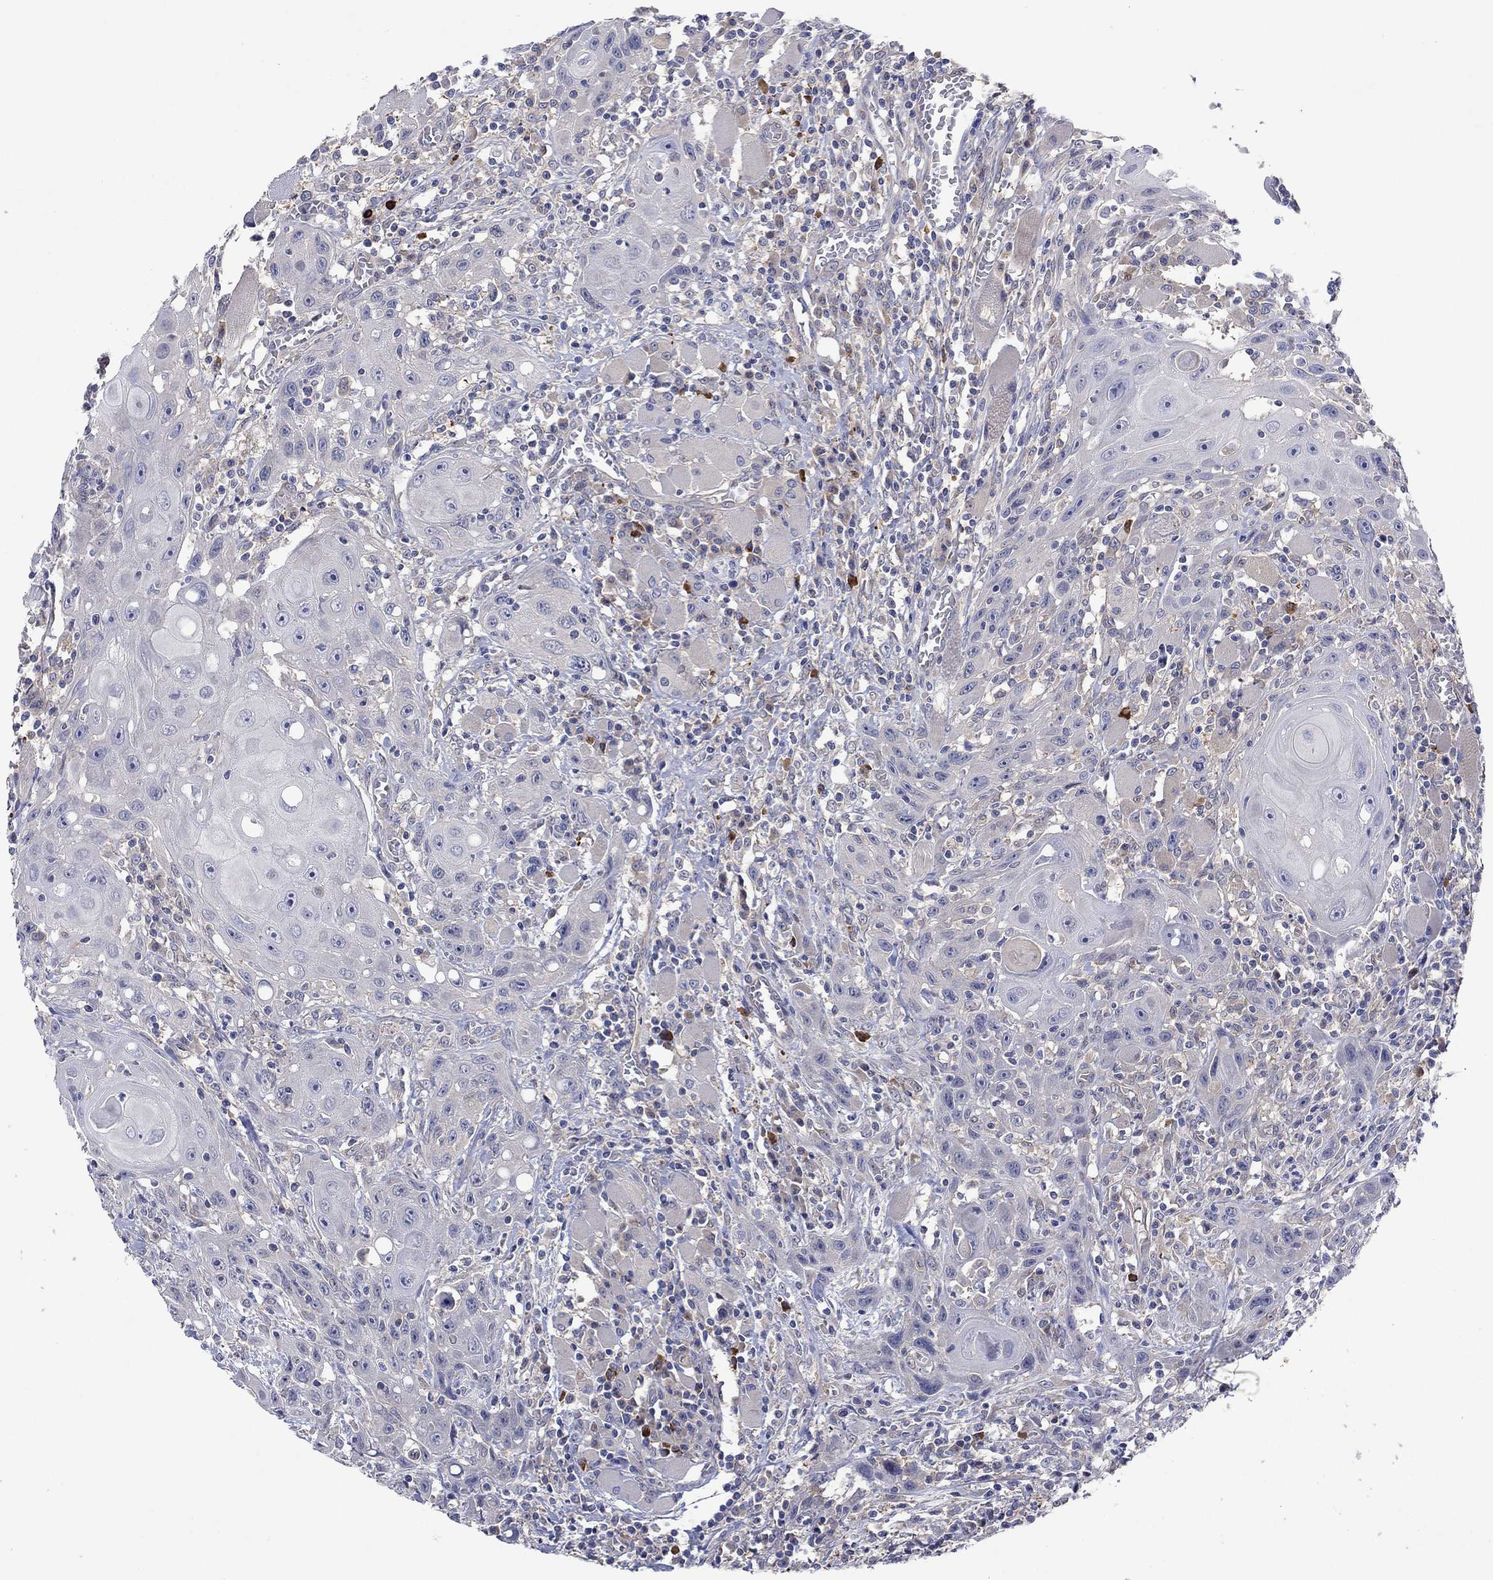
{"staining": {"intensity": "negative", "quantity": "none", "location": "none"}, "tissue": "head and neck cancer", "cell_type": "Tumor cells", "image_type": "cancer", "snomed": [{"axis": "morphology", "description": "Normal tissue, NOS"}, {"axis": "morphology", "description": "Squamous cell carcinoma, NOS"}, {"axis": "topography", "description": "Oral tissue"}, {"axis": "topography", "description": "Head-Neck"}], "caption": "Head and neck cancer (squamous cell carcinoma) stained for a protein using IHC reveals no expression tumor cells.", "gene": "PLCL2", "patient": {"sex": "male", "age": 71}}